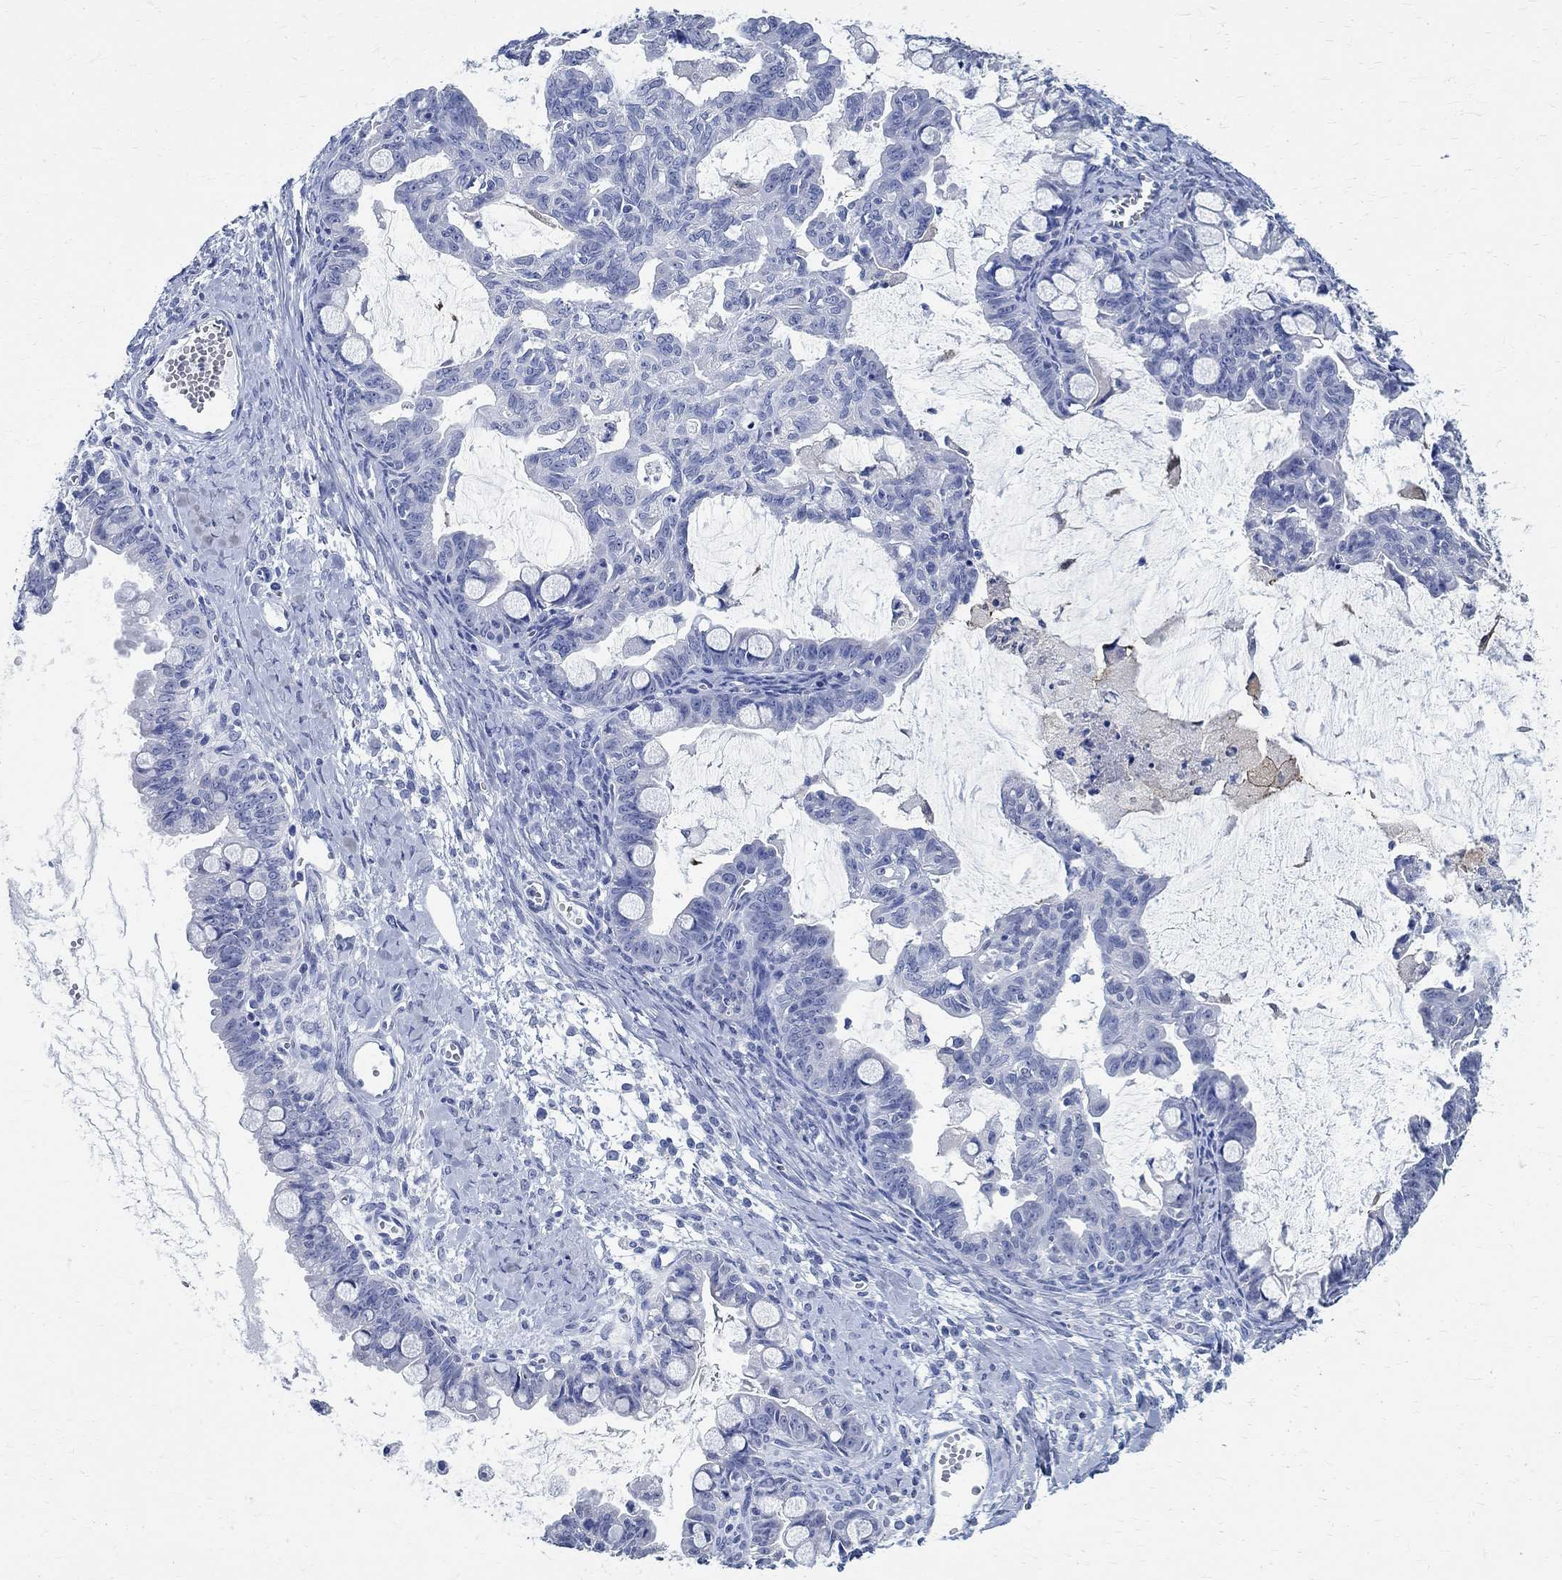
{"staining": {"intensity": "negative", "quantity": "none", "location": "none"}, "tissue": "ovarian cancer", "cell_type": "Tumor cells", "image_type": "cancer", "snomed": [{"axis": "morphology", "description": "Cystadenocarcinoma, mucinous, NOS"}, {"axis": "topography", "description": "Ovary"}], "caption": "IHC of human ovarian mucinous cystadenocarcinoma shows no staining in tumor cells.", "gene": "TMEM221", "patient": {"sex": "female", "age": 63}}